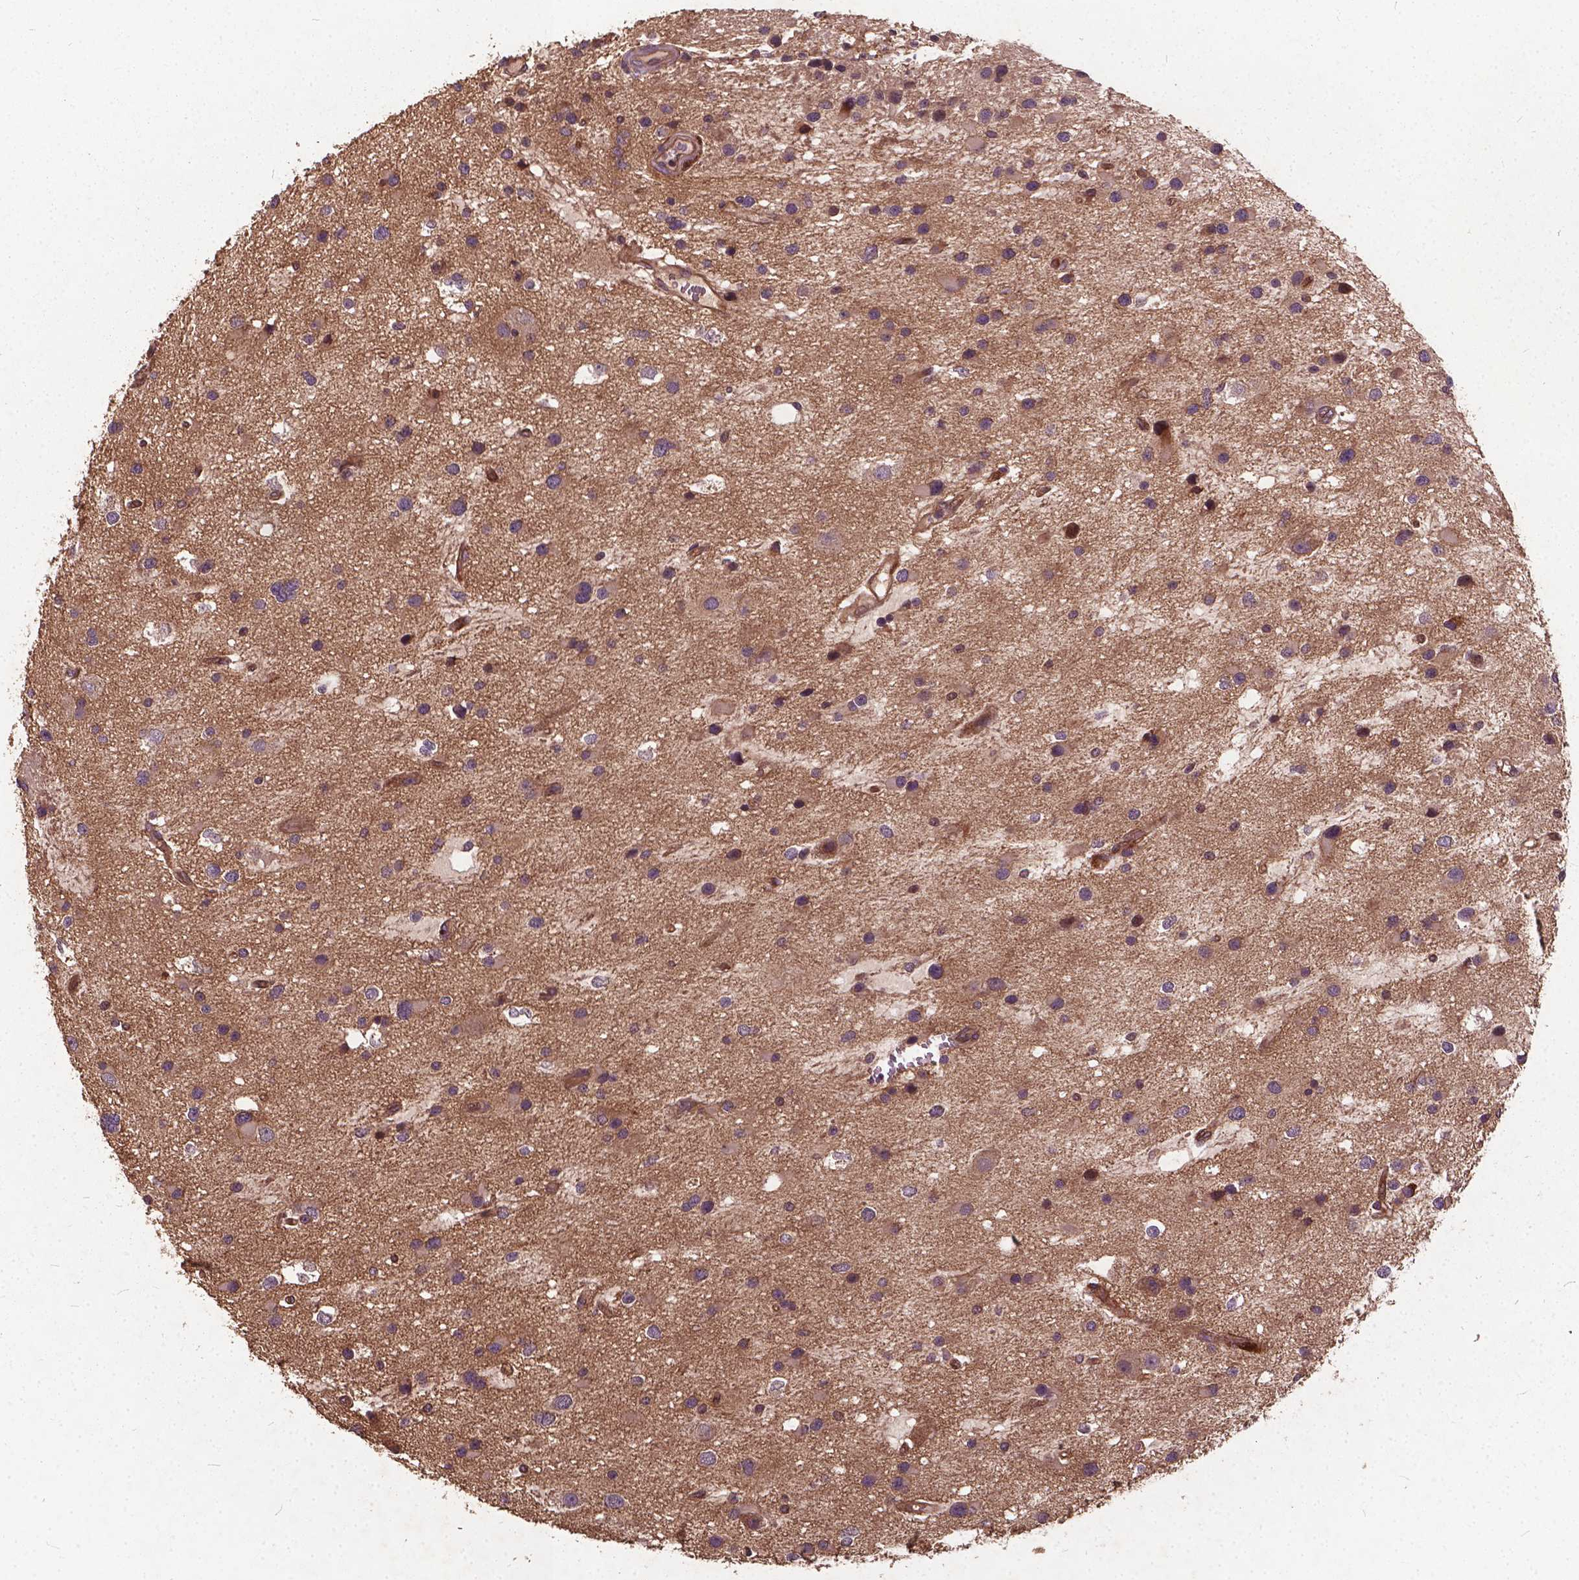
{"staining": {"intensity": "weak", "quantity": "25%-75%", "location": "cytoplasmic/membranous"}, "tissue": "glioma", "cell_type": "Tumor cells", "image_type": "cancer", "snomed": [{"axis": "morphology", "description": "Glioma, malignant, Low grade"}, {"axis": "topography", "description": "Brain"}], "caption": "Glioma stained with DAB (3,3'-diaminobenzidine) IHC demonstrates low levels of weak cytoplasmic/membranous staining in about 25%-75% of tumor cells.", "gene": "UBXN2A", "patient": {"sex": "female", "age": 32}}